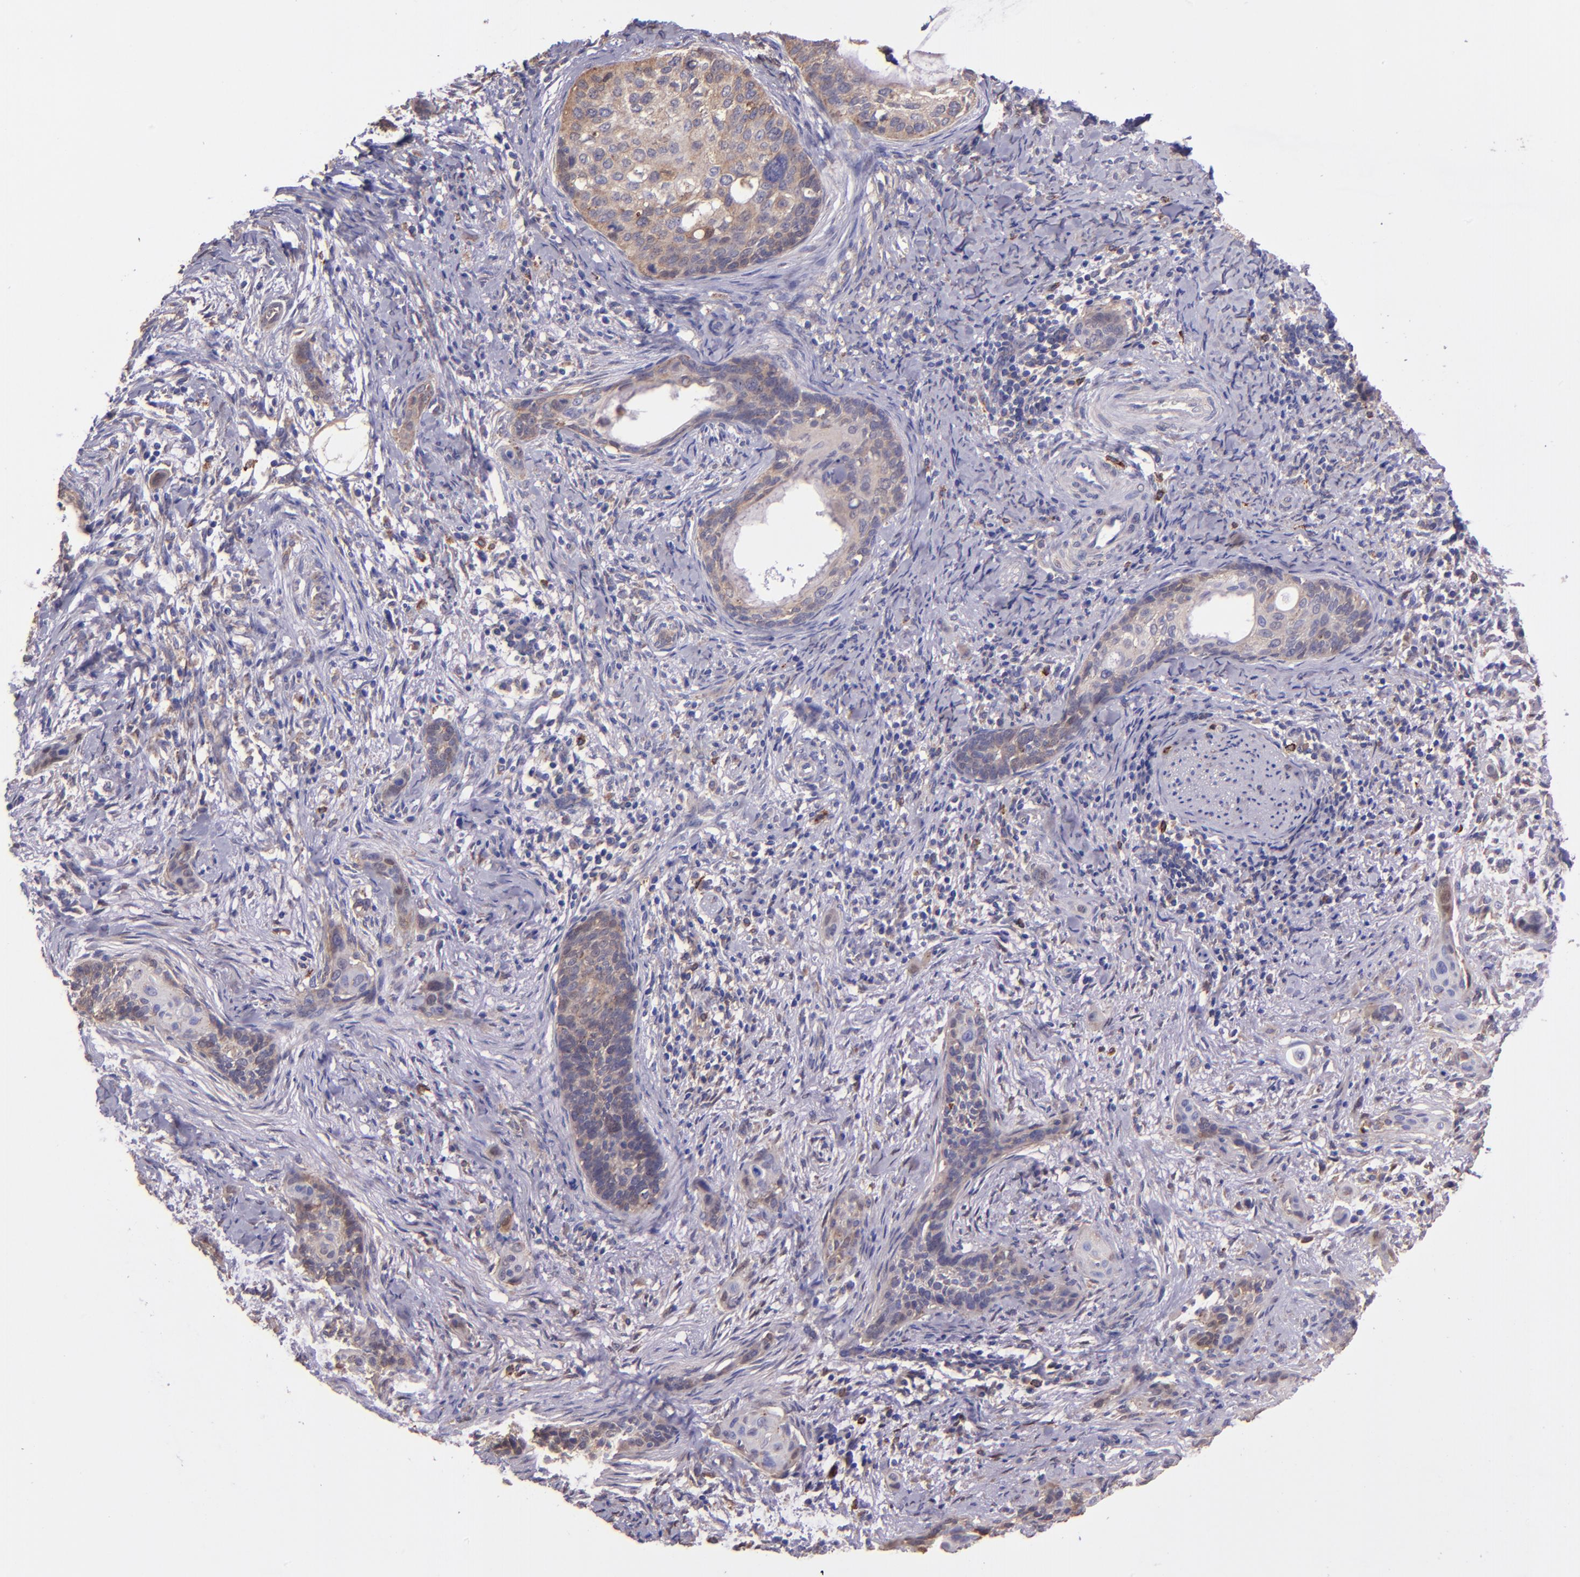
{"staining": {"intensity": "weak", "quantity": ">75%", "location": "cytoplasmic/membranous"}, "tissue": "cervical cancer", "cell_type": "Tumor cells", "image_type": "cancer", "snomed": [{"axis": "morphology", "description": "Squamous cell carcinoma, NOS"}, {"axis": "topography", "description": "Cervix"}], "caption": "Protein staining shows weak cytoplasmic/membranous positivity in about >75% of tumor cells in cervical squamous cell carcinoma.", "gene": "WASHC1", "patient": {"sex": "female", "age": 33}}